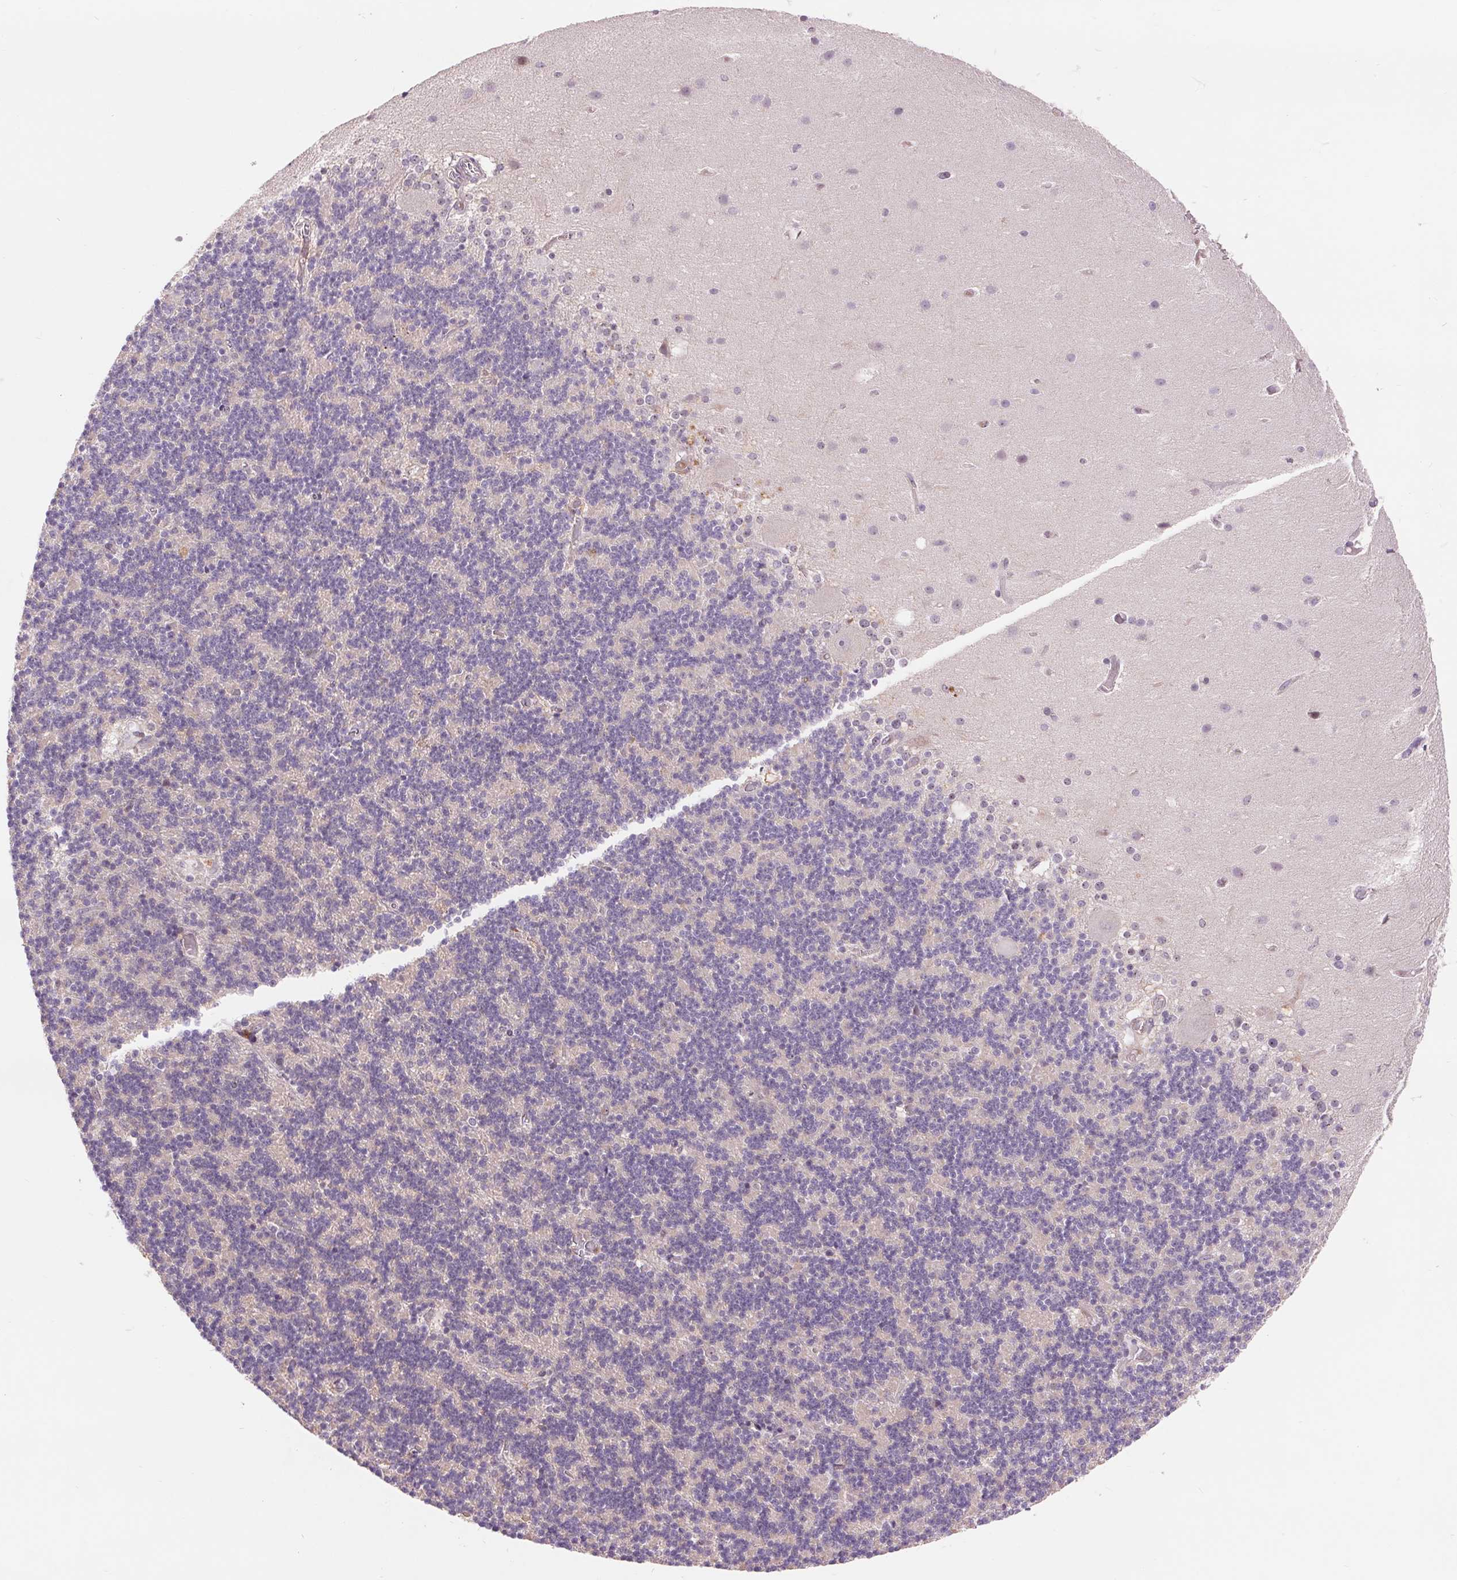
{"staining": {"intensity": "negative", "quantity": "none", "location": "none"}, "tissue": "cerebellum", "cell_type": "Cells in granular layer", "image_type": "normal", "snomed": [{"axis": "morphology", "description": "Normal tissue, NOS"}, {"axis": "topography", "description": "Cerebellum"}], "caption": "DAB immunohistochemical staining of benign cerebellum reveals no significant expression in cells in granular layer.", "gene": "RANBP3L", "patient": {"sex": "male", "age": 70}}